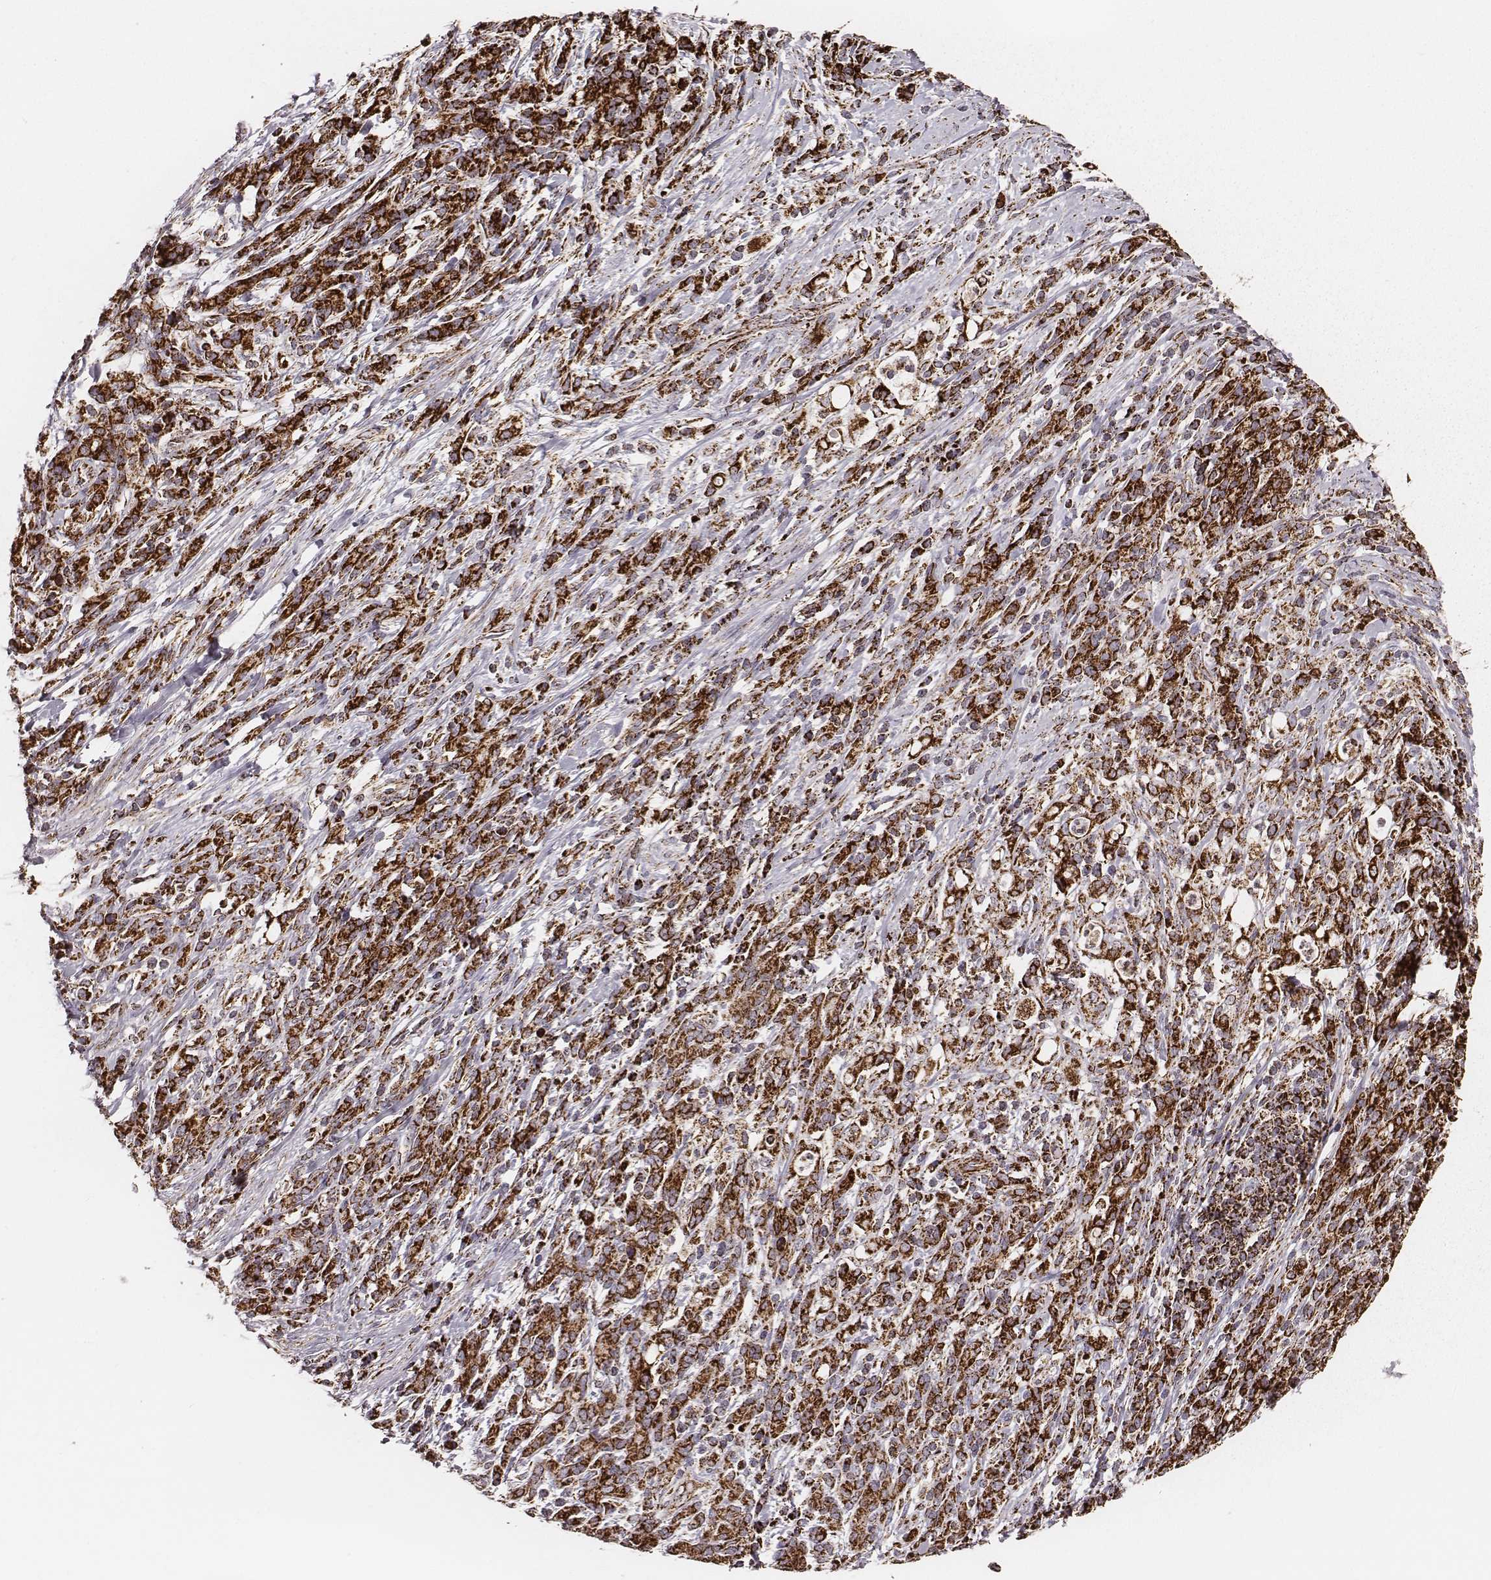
{"staining": {"intensity": "strong", "quantity": ">75%", "location": "cytoplasmic/membranous"}, "tissue": "stomach cancer", "cell_type": "Tumor cells", "image_type": "cancer", "snomed": [{"axis": "morphology", "description": "Adenocarcinoma, NOS"}, {"axis": "topography", "description": "Stomach"}], "caption": "The histopathology image shows a brown stain indicating the presence of a protein in the cytoplasmic/membranous of tumor cells in adenocarcinoma (stomach).", "gene": "TUFM", "patient": {"sex": "female", "age": 57}}